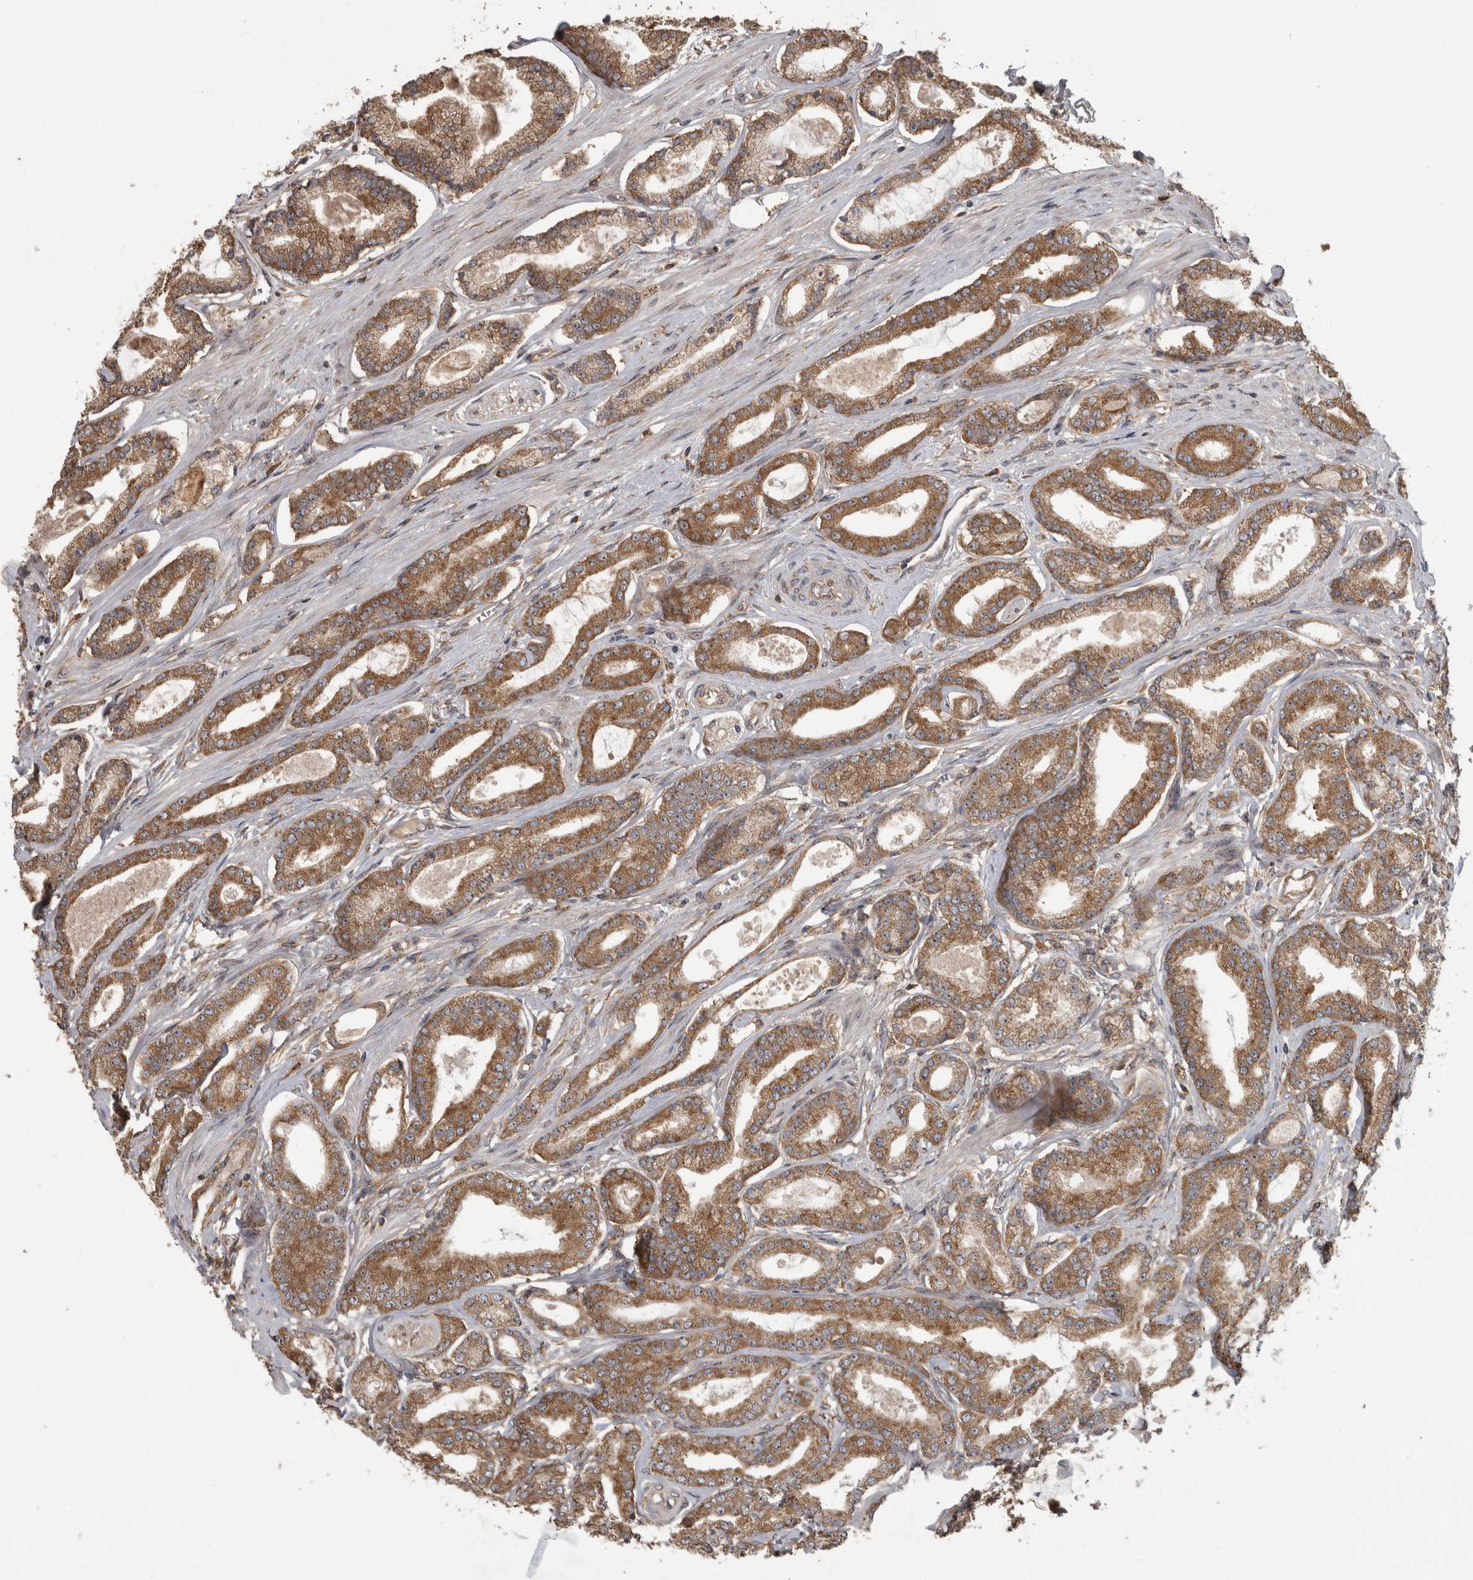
{"staining": {"intensity": "moderate", "quantity": ">75%", "location": "cytoplasmic/membranous"}, "tissue": "prostate cancer", "cell_type": "Tumor cells", "image_type": "cancer", "snomed": [{"axis": "morphology", "description": "Adenocarcinoma, Low grade"}, {"axis": "topography", "description": "Prostate"}], "caption": "This micrograph exhibits immunohistochemistry staining of human prostate adenocarcinoma (low-grade), with medium moderate cytoplasmic/membranous expression in approximately >75% of tumor cells.", "gene": "ATXN2", "patient": {"sex": "male", "age": 60}}